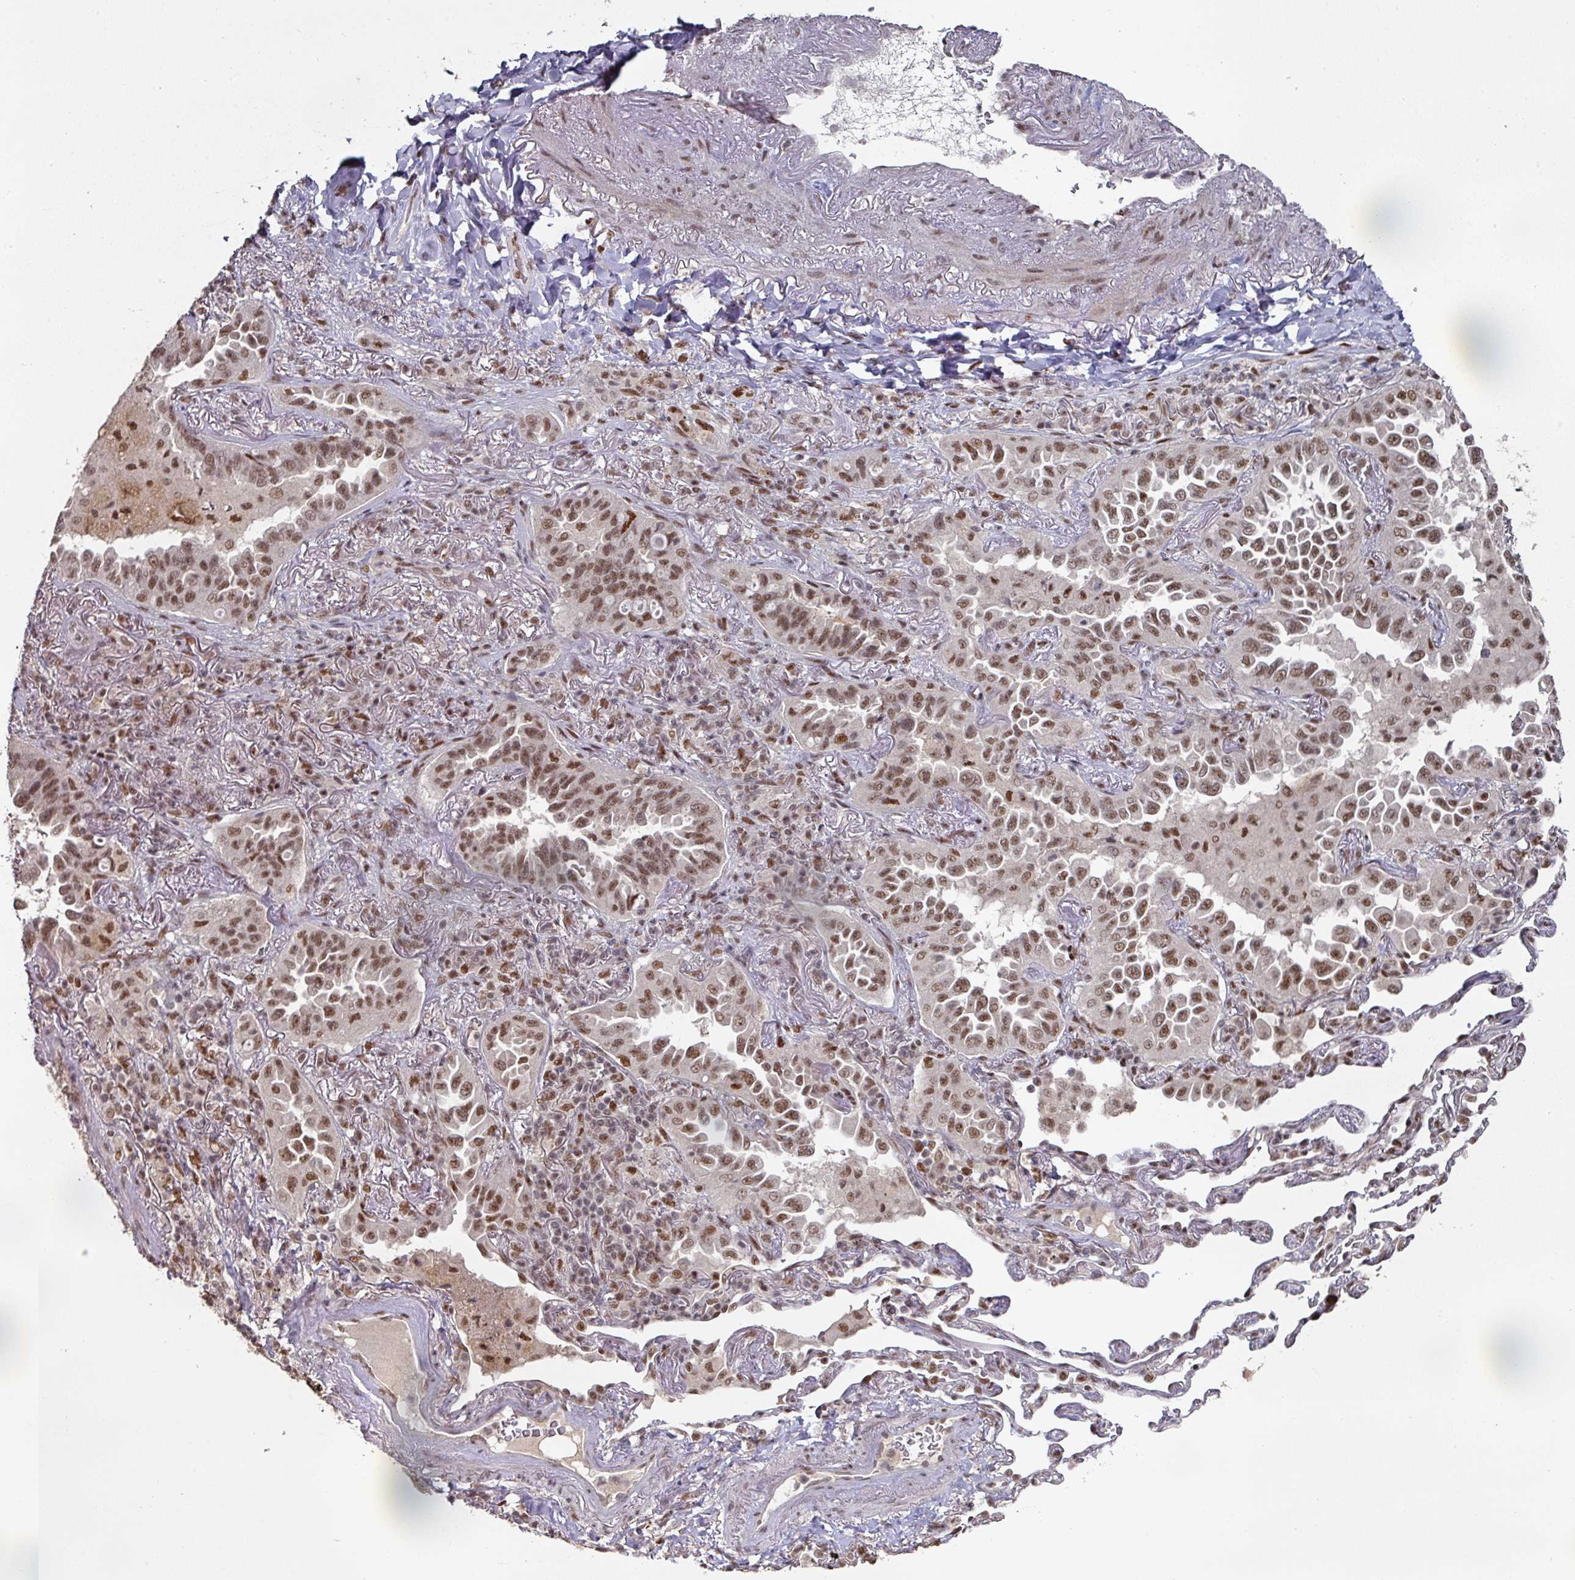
{"staining": {"intensity": "moderate", "quantity": ">75%", "location": "nuclear"}, "tissue": "lung cancer", "cell_type": "Tumor cells", "image_type": "cancer", "snomed": [{"axis": "morphology", "description": "Adenocarcinoma, NOS"}, {"axis": "topography", "description": "Lung"}], "caption": "Immunohistochemistry (IHC) (DAB (3,3'-diaminobenzidine)) staining of lung cancer (adenocarcinoma) shows moderate nuclear protein positivity in approximately >75% of tumor cells. Immunohistochemistry (IHC) stains the protein in brown and the nuclei are stained blue.", "gene": "MEPCE", "patient": {"sex": "female", "age": 69}}